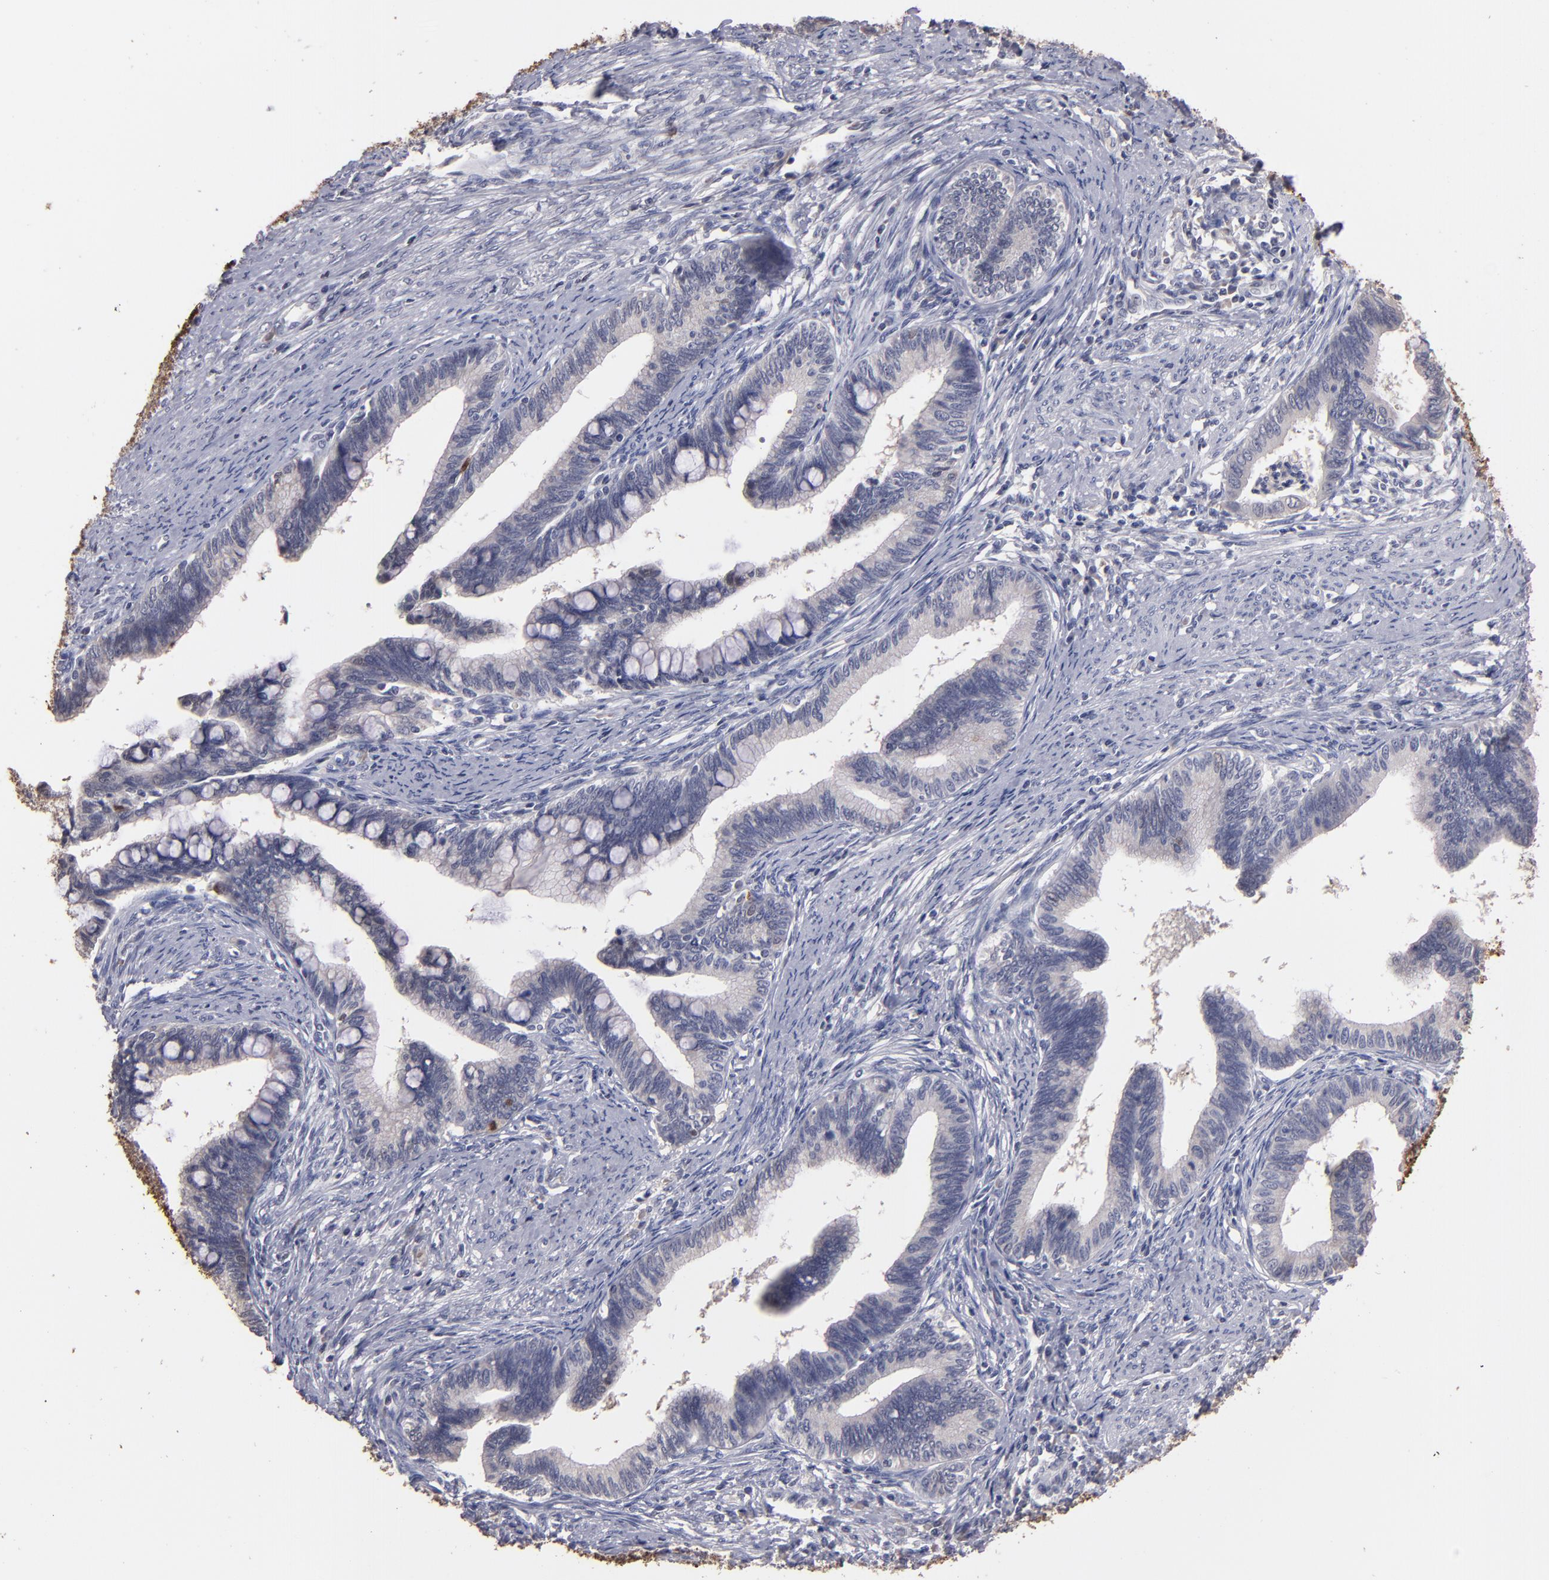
{"staining": {"intensity": "weak", "quantity": "<25%", "location": "cytoplasmic/membranous,nuclear"}, "tissue": "cervical cancer", "cell_type": "Tumor cells", "image_type": "cancer", "snomed": [{"axis": "morphology", "description": "Adenocarcinoma, NOS"}, {"axis": "topography", "description": "Cervix"}], "caption": "A photomicrograph of cervical adenocarcinoma stained for a protein reveals no brown staining in tumor cells.", "gene": "S100A1", "patient": {"sex": "female", "age": 36}}